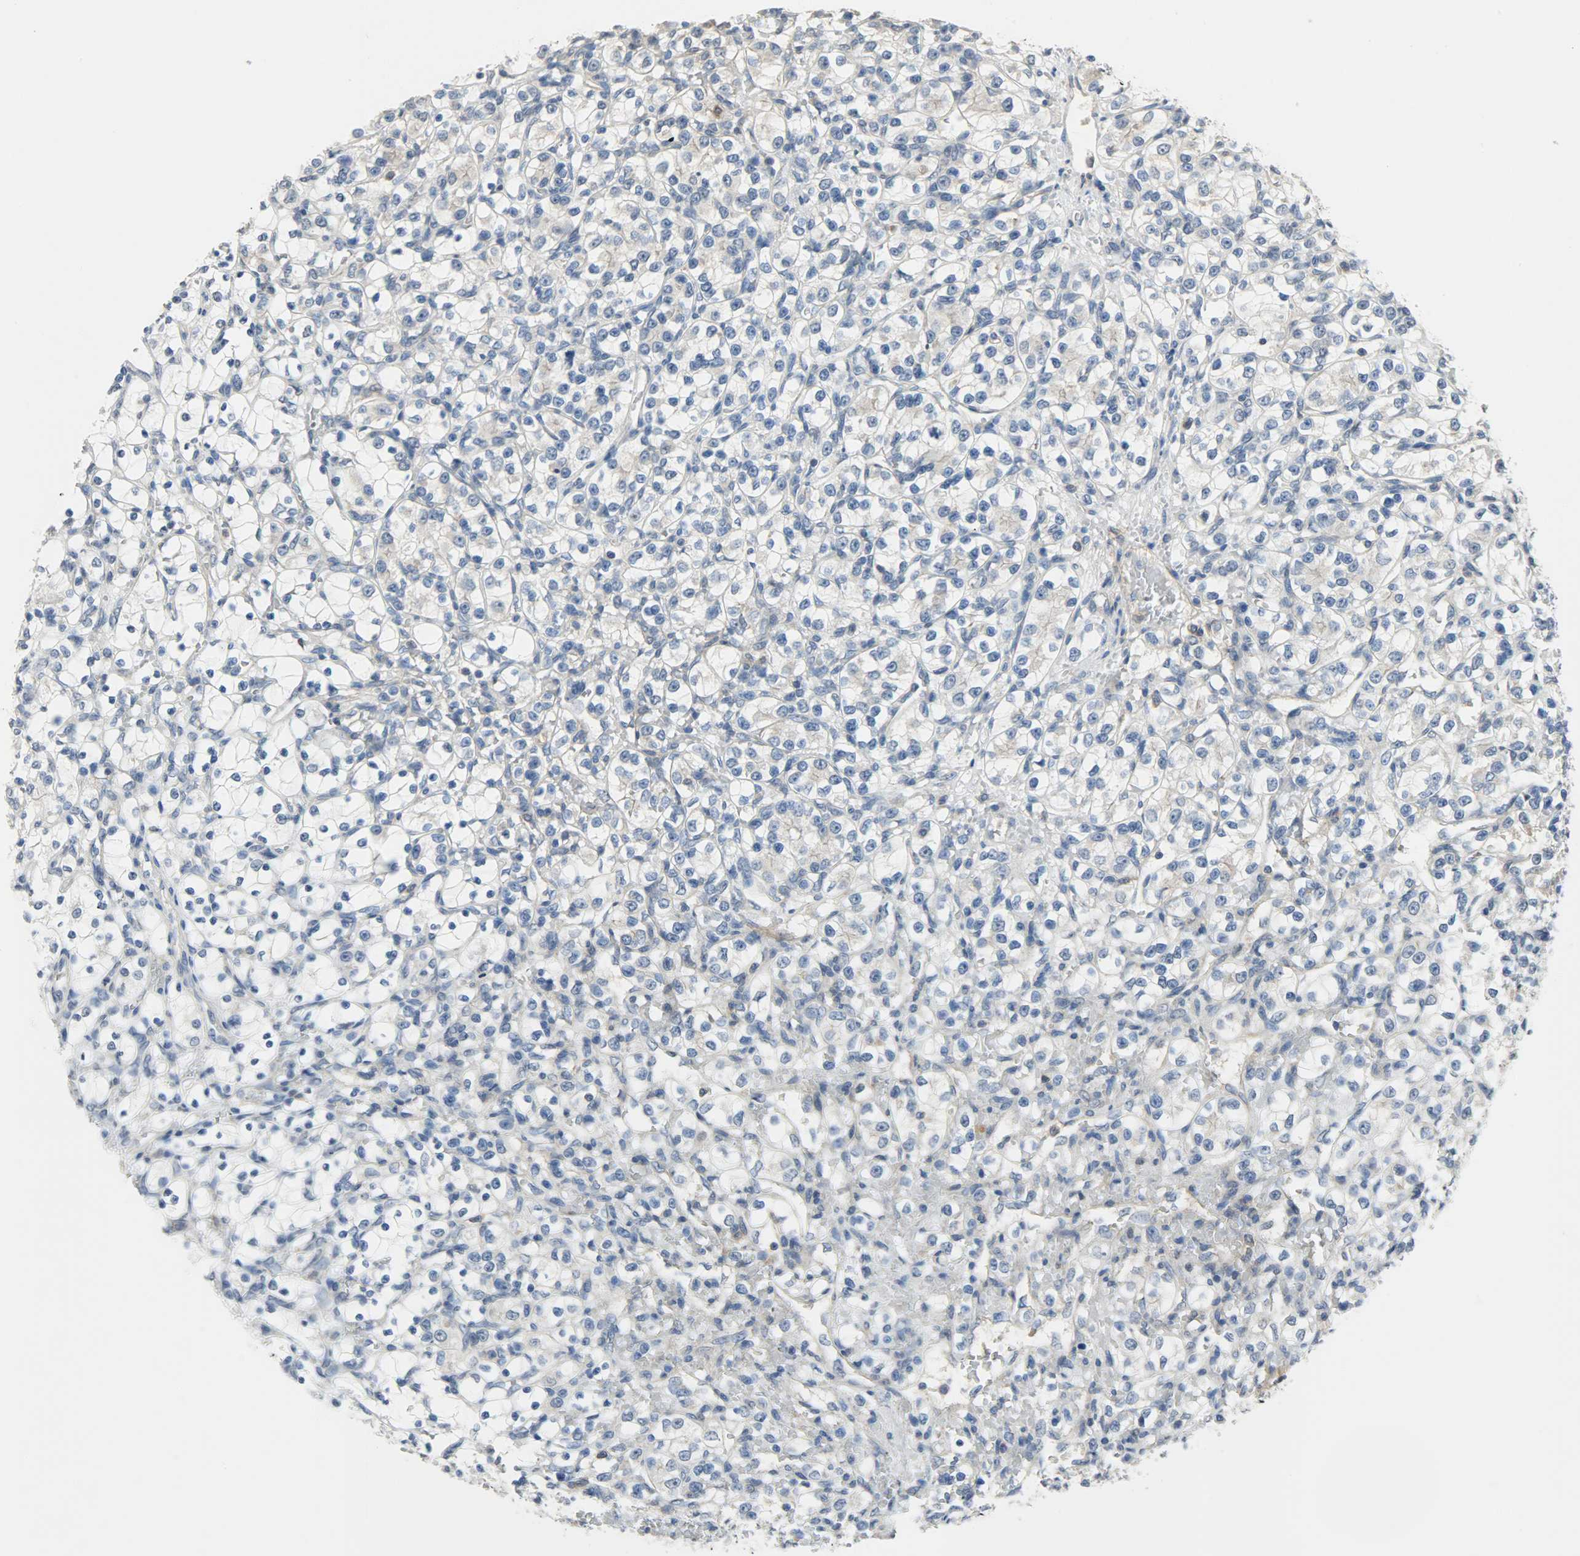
{"staining": {"intensity": "negative", "quantity": "none", "location": "none"}, "tissue": "renal cancer", "cell_type": "Tumor cells", "image_type": "cancer", "snomed": [{"axis": "morphology", "description": "Adenocarcinoma, NOS"}, {"axis": "topography", "description": "Kidney"}], "caption": "Immunohistochemistry (IHC) micrograph of neoplastic tissue: adenocarcinoma (renal) stained with DAB (3,3'-diaminobenzidine) reveals no significant protein positivity in tumor cells. (DAB (3,3'-diaminobenzidine) immunohistochemistry (IHC), high magnification).", "gene": "TRIM21", "patient": {"sex": "female", "age": 69}}